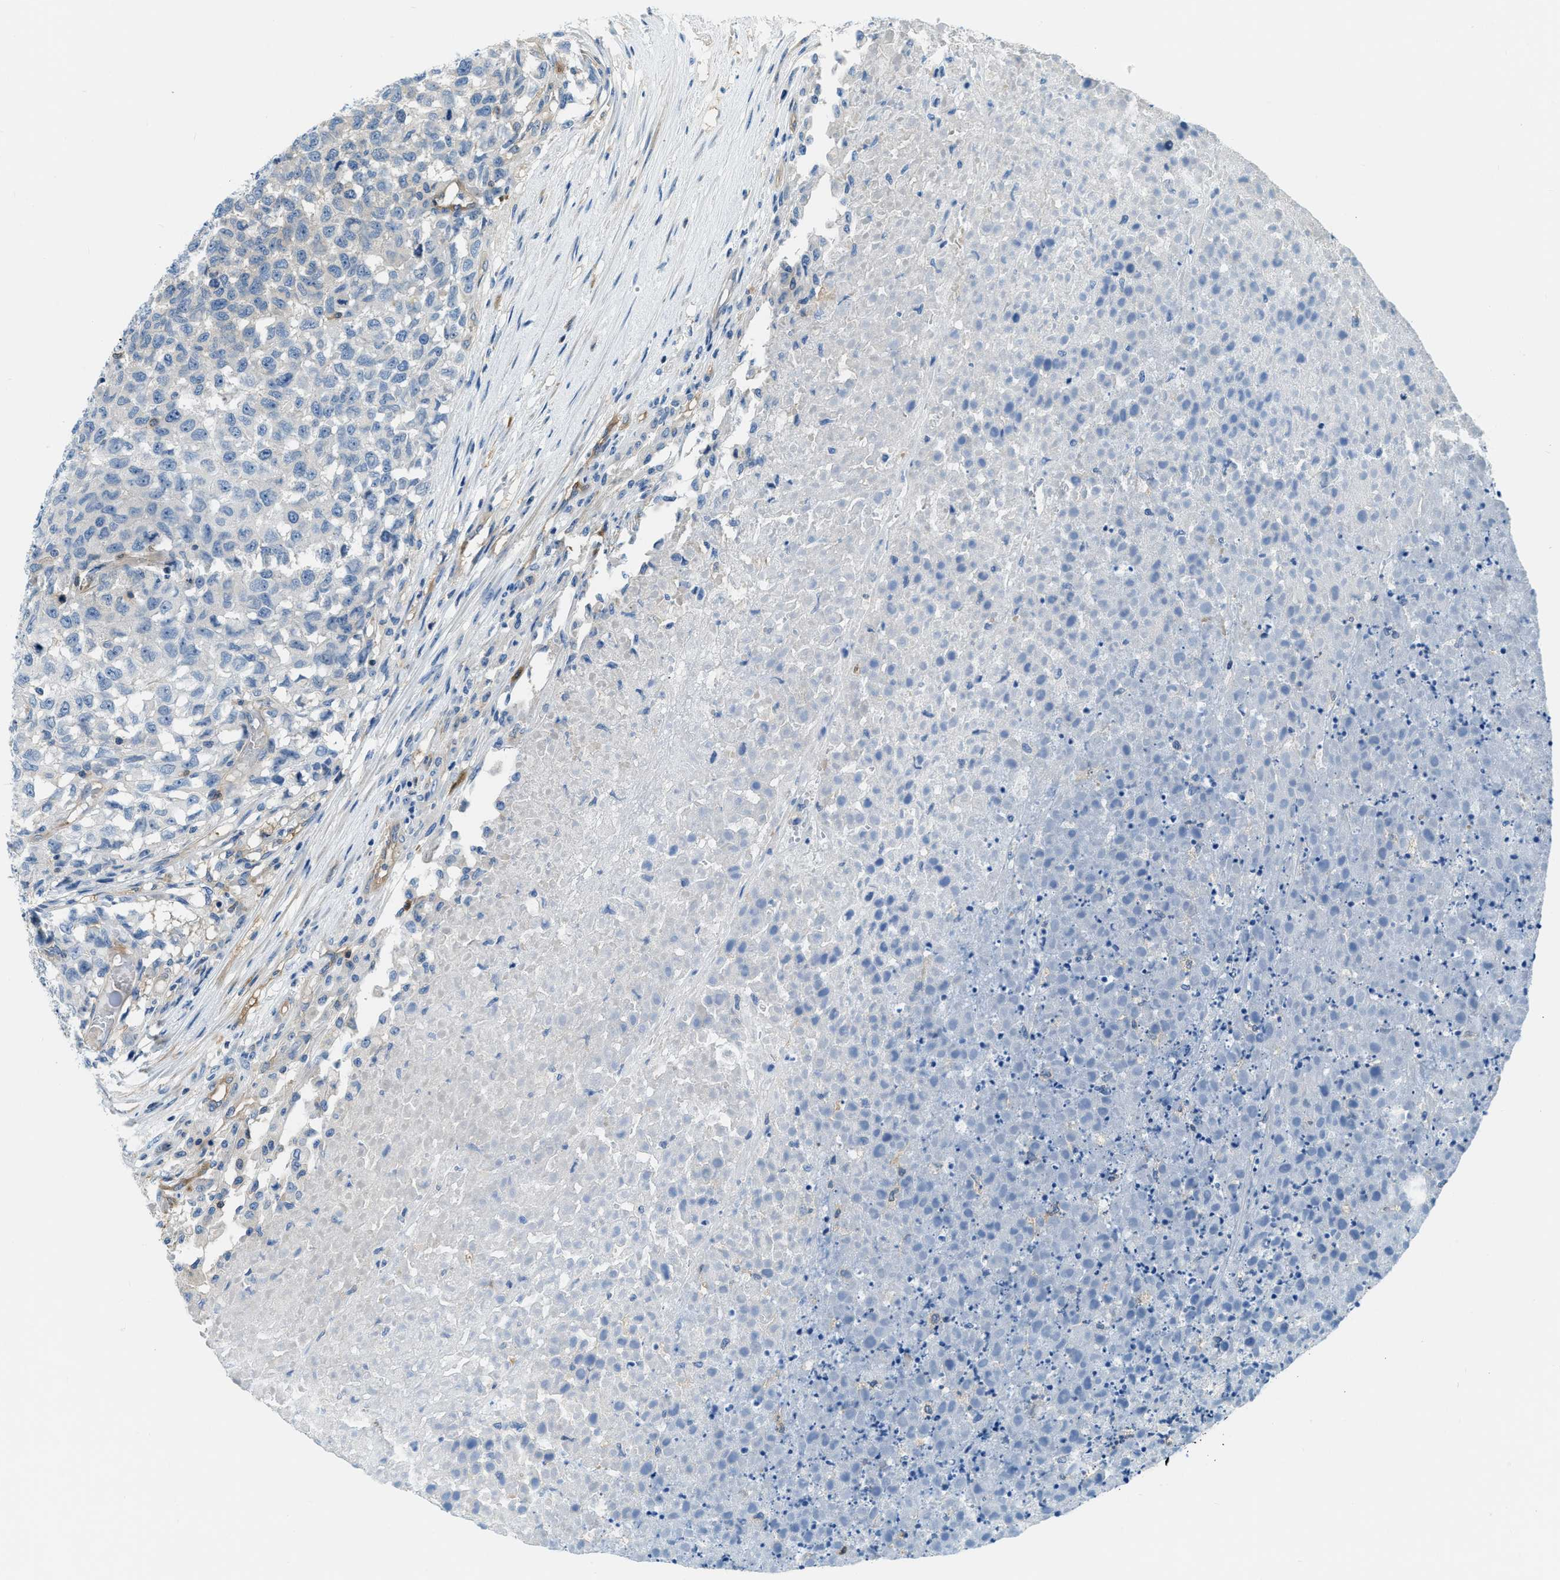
{"staining": {"intensity": "negative", "quantity": "none", "location": "none"}, "tissue": "testis cancer", "cell_type": "Tumor cells", "image_type": "cancer", "snomed": [{"axis": "morphology", "description": "Seminoma, NOS"}, {"axis": "topography", "description": "Testis"}], "caption": "Tumor cells show no significant staining in testis cancer. (Stains: DAB (3,3'-diaminobenzidine) immunohistochemistry (IHC) with hematoxylin counter stain, Microscopy: brightfield microscopy at high magnification).", "gene": "PFKP", "patient": {"sex": "male", "age": 59}}